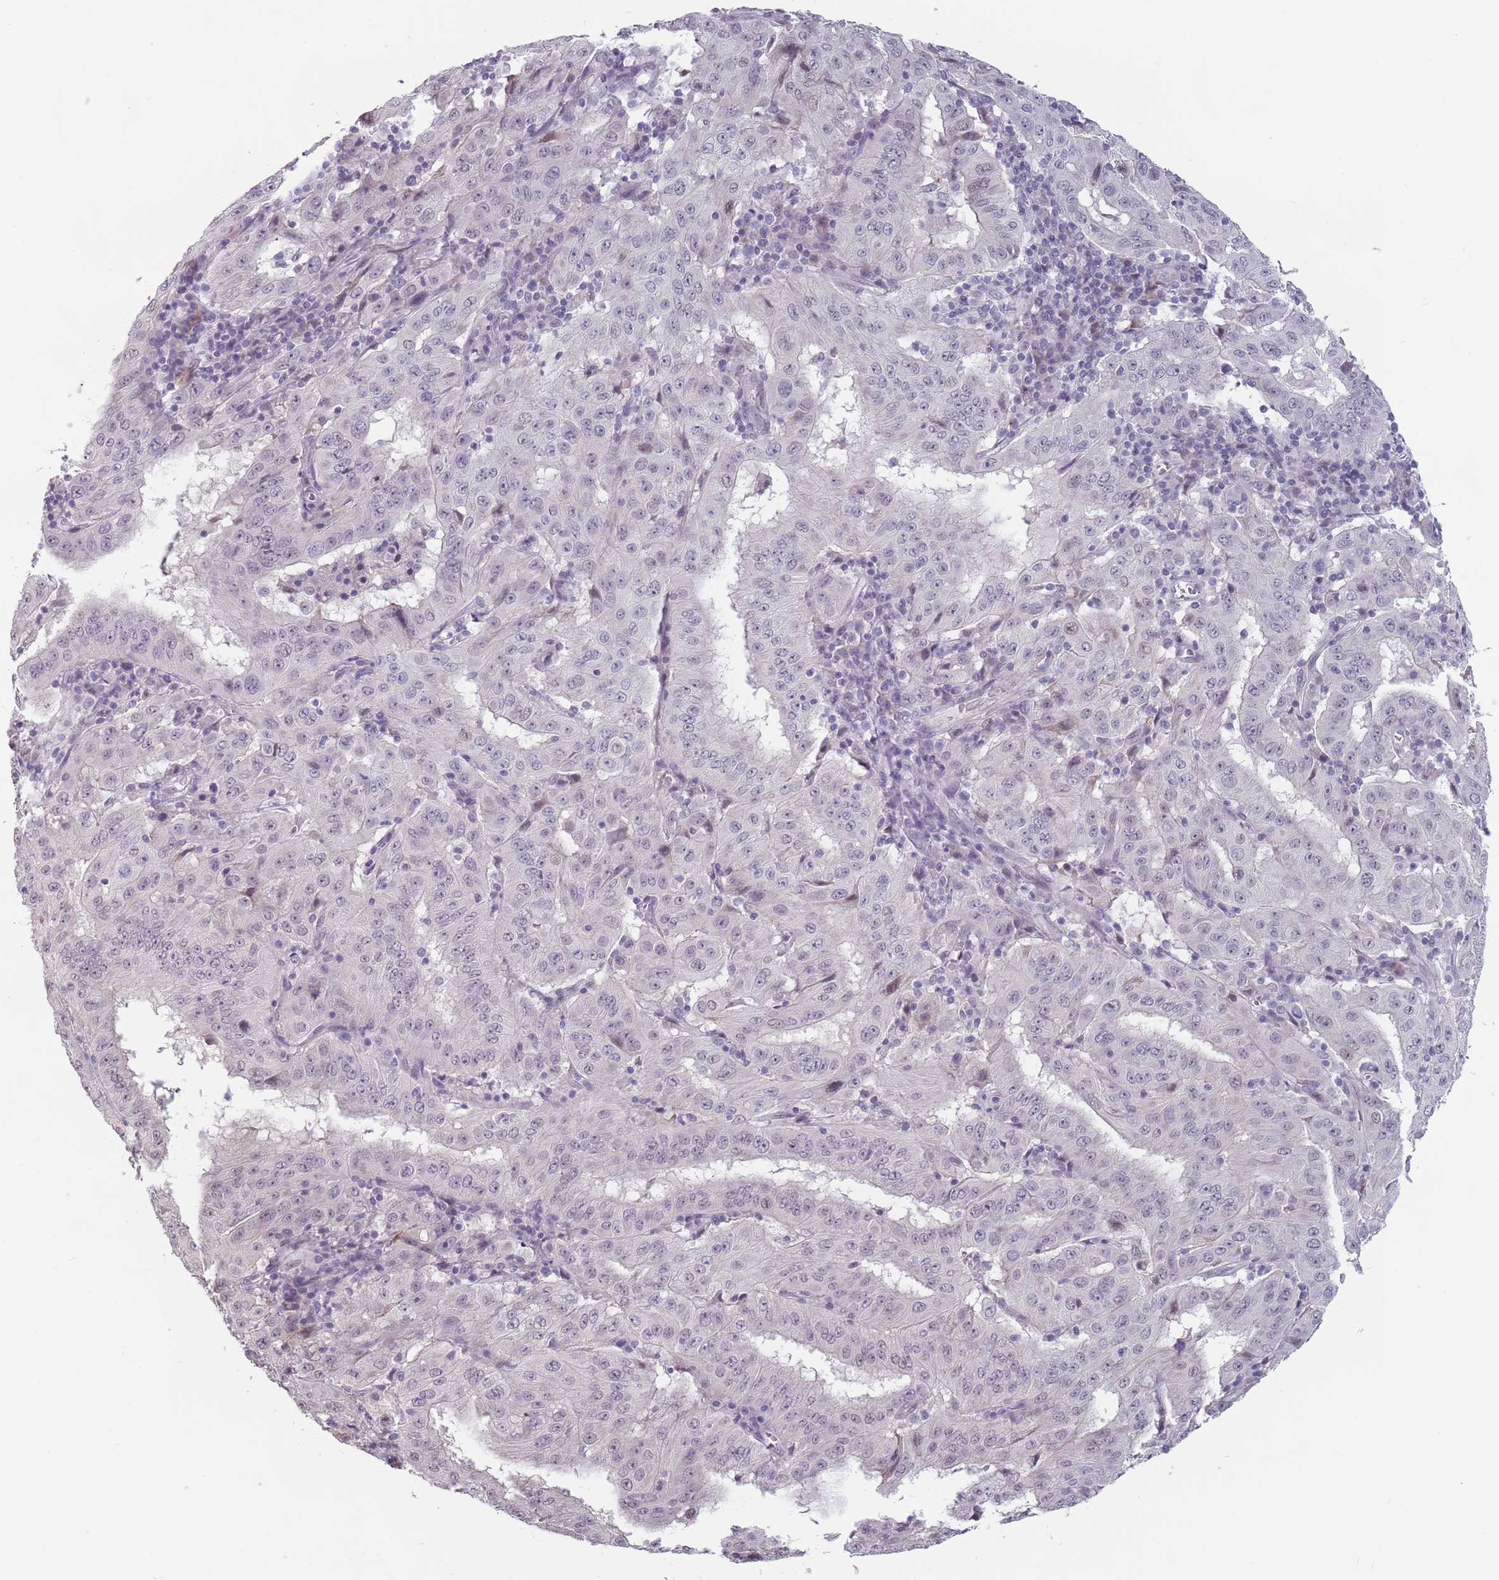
{"staining": {"intensity": "negative", "quantity": "none", "location": "none"}, "tissue": "pancreatic cancer", "cell_type": "Tumor cells", "image_type": "cancer", "snomed": [{"axis": "morphology", "description": "Adenocarcinoma, NOS"}, {"axis": "topography", "description": "Pancreas"}], "caption": "Pancreatic adenocarcinoma was stained to show a protein in brown. There is no significant expression in tumor cells.", "gene": "PTCHD1", "patient": {"sex": "male", "age": 63}}